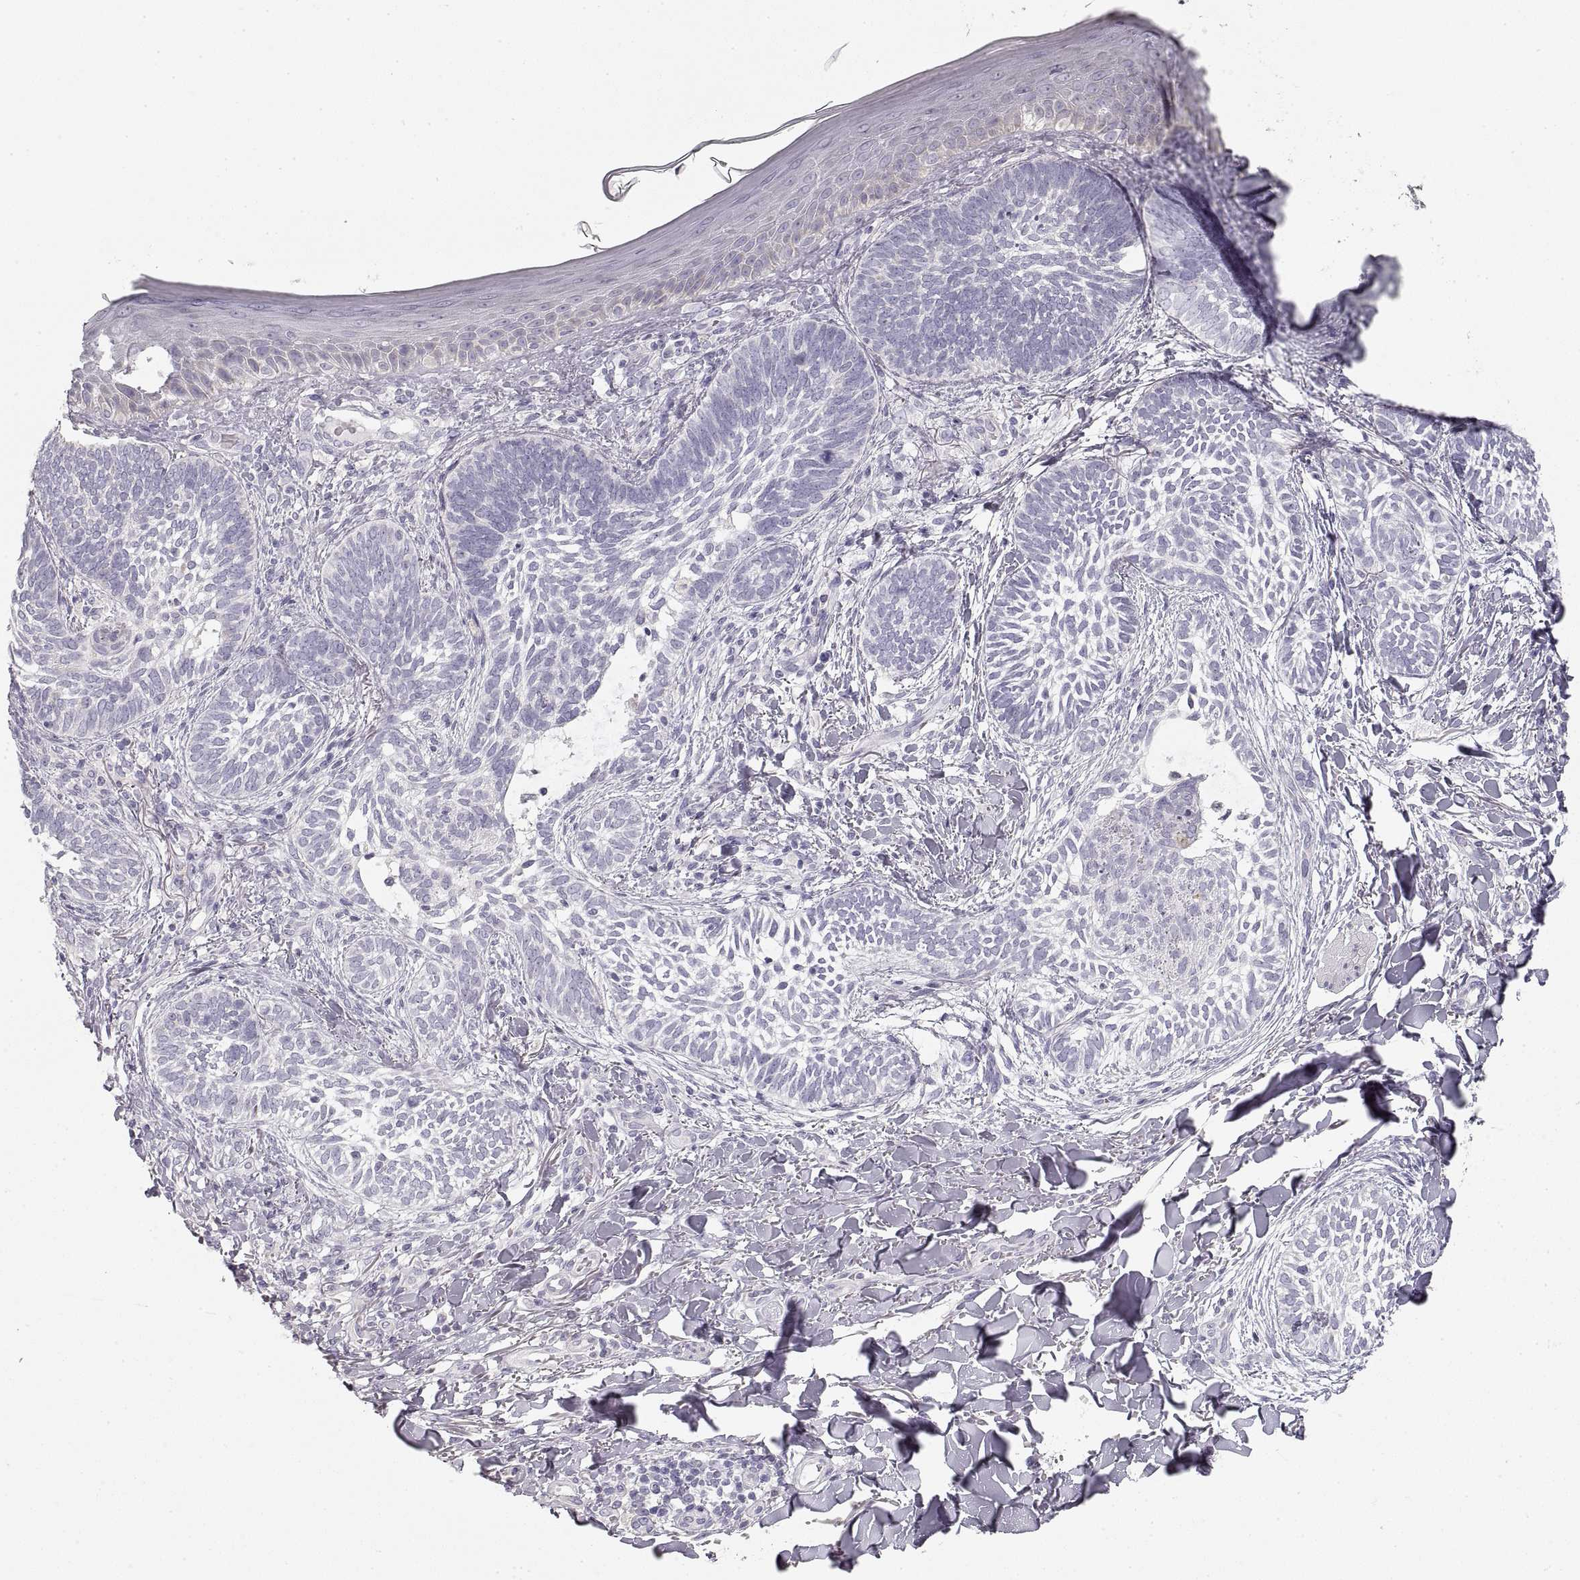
{"staining": {"intensity": "negative", "quantity": "none", "location": "none"}, "tissue": "skin cancer", "cell_type": "Tumor cells", "image_type": "cancer", "snomed": [{"axis": "morphology", "description": "Normal tissue, NOS"}, {"axis": "morphology", "description": "Basal cell carcinoma"}, {"axis": "topography", "description": "Skin"}], "caption": "This is a micrograph of immunohistochemistry (IHC) staining of basal cell carcinoma (skin), which shows no staining in tumor cells.", "gene": "ZP3", "patient": {"sex": "male", "age": 46}}